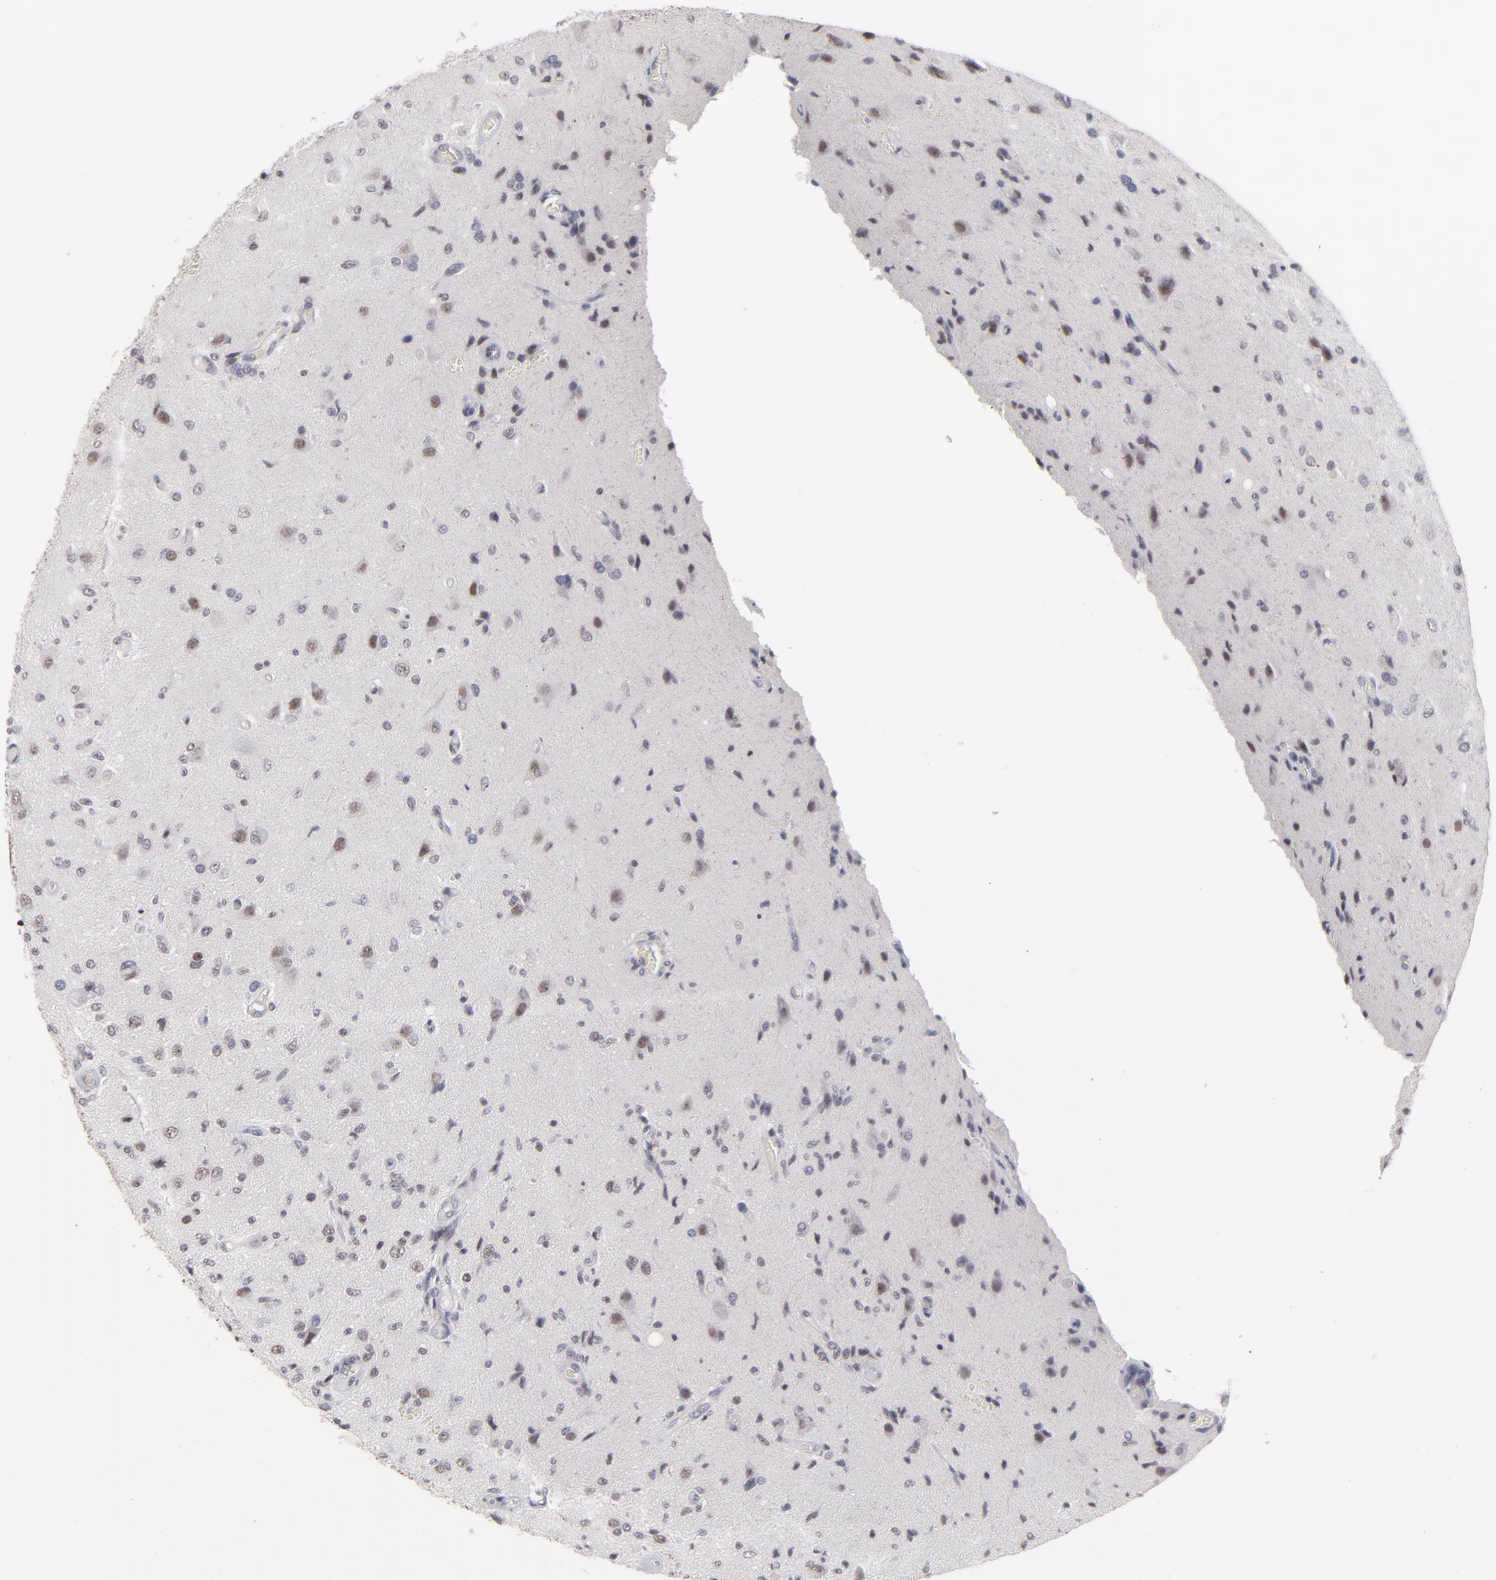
{"staining": {"intensity": "moderate", "quantity": "<25%", "location": "nuclear"}, "tissue": "glioma", "cell_type": "Tumor cells", "image_type": "cancer", "snomed": [{"axis": "morphology", "description": "Normal tissue, NOS"}, {"axis": "morphology", "description": "Glioma, malignant, High grade"}, {"axis": "topography", "description": "Cerebral cortex"}], "caption": "Protein staining demonstrates moderate nuclear positivity in about <25% of tumor cells in malignant glioma (high-grade). (DAB IHC with brightfield microscopy, high magnification).", "gene": "ZNF3", "patient": {"sex": "male", "age": 77}}